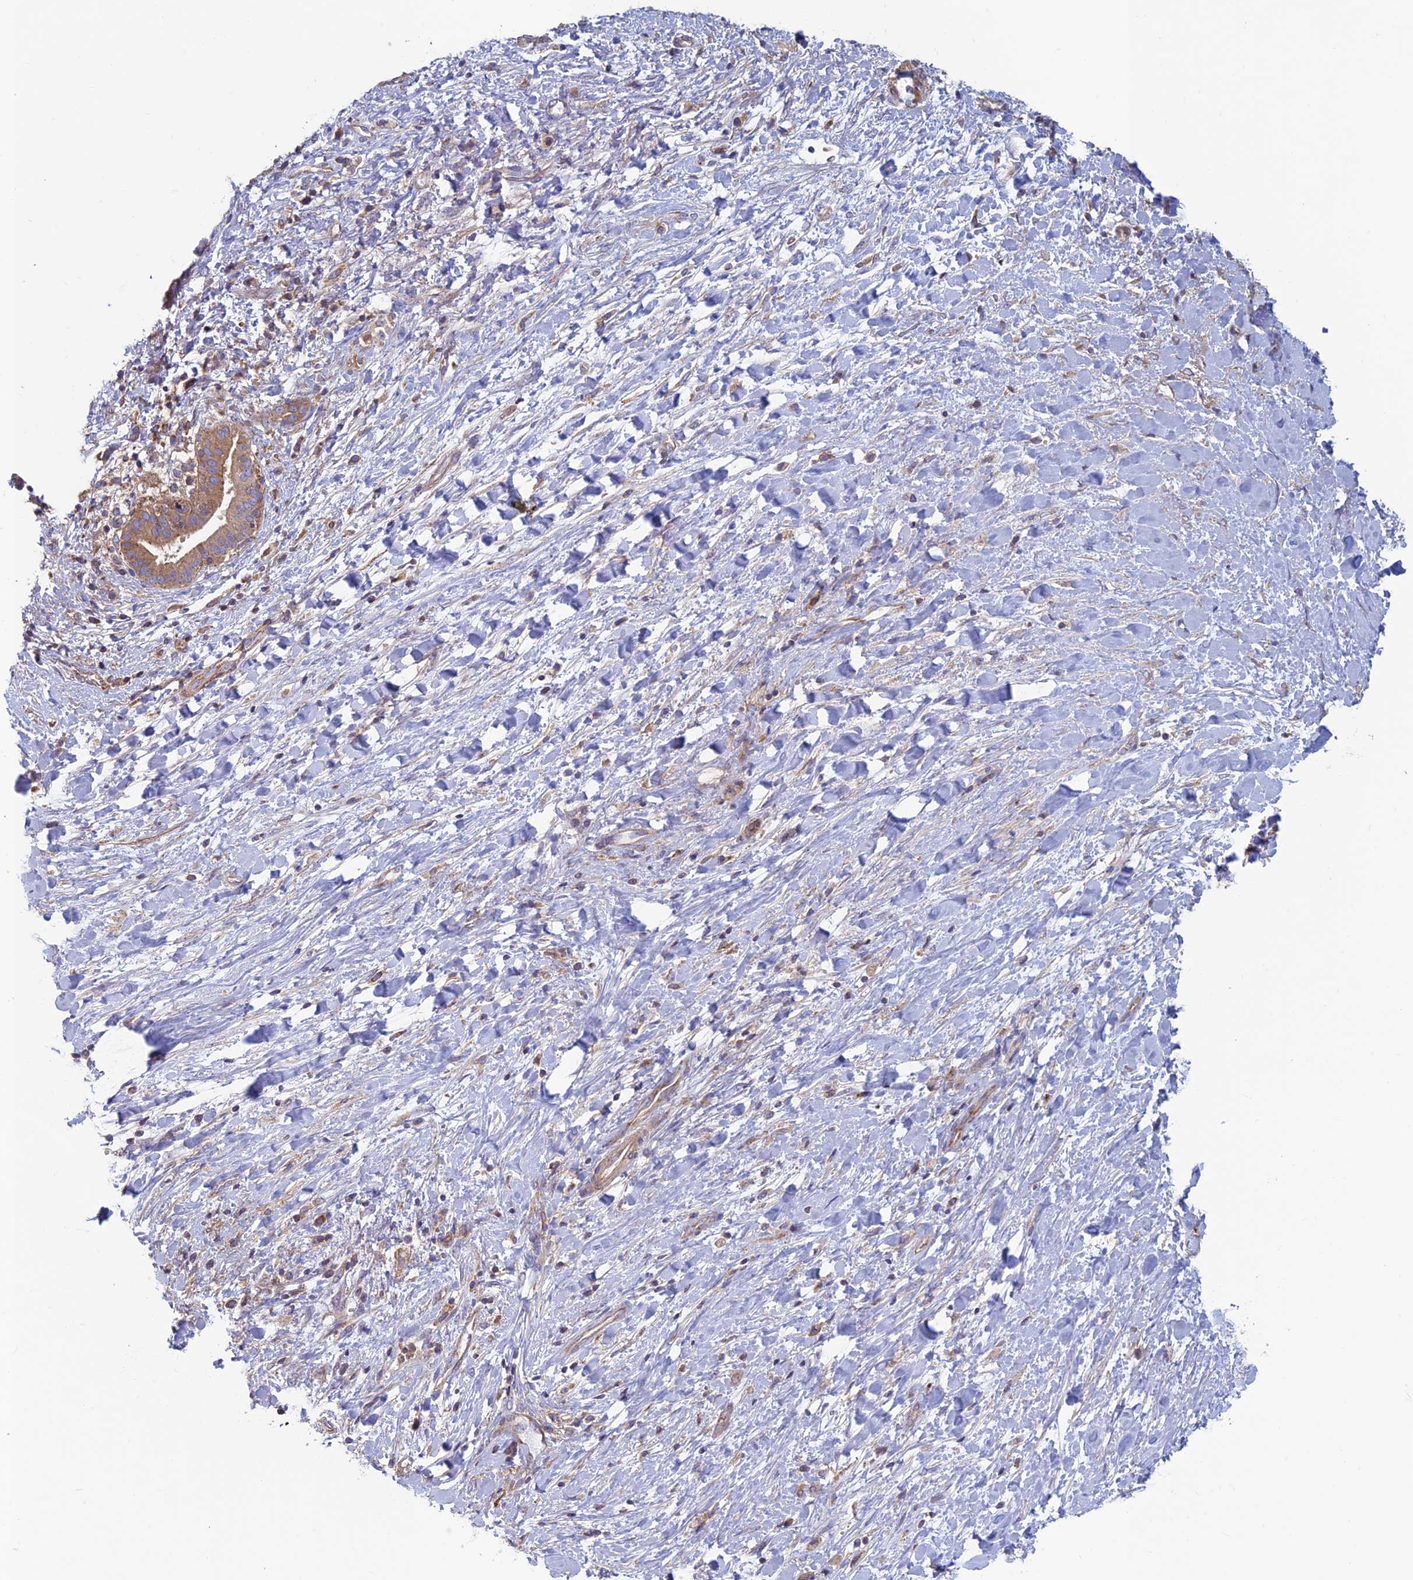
{"staining": {"intensity": "moderate", "quantity": ">75%", "location": "cytoplasmic/membranous"}, "tissue": "liver cancer", "cell_type": "Tumor cells", "image_type": "cancer", "snomed": [{"axis": "morphology", "description": "Cholangiocarcinoma"}, {"axis": "topography", "description": "Liver"}], "caption": "Liver cancer (cholangiocarcinoma) was stained to show a protein in brown. There is medium levels of moderate cytoplasmic/membranous staining in approximately >75% of tumor cells.", "gene": "DNM1L", "patient": {"sex": "female", "age": 52}}